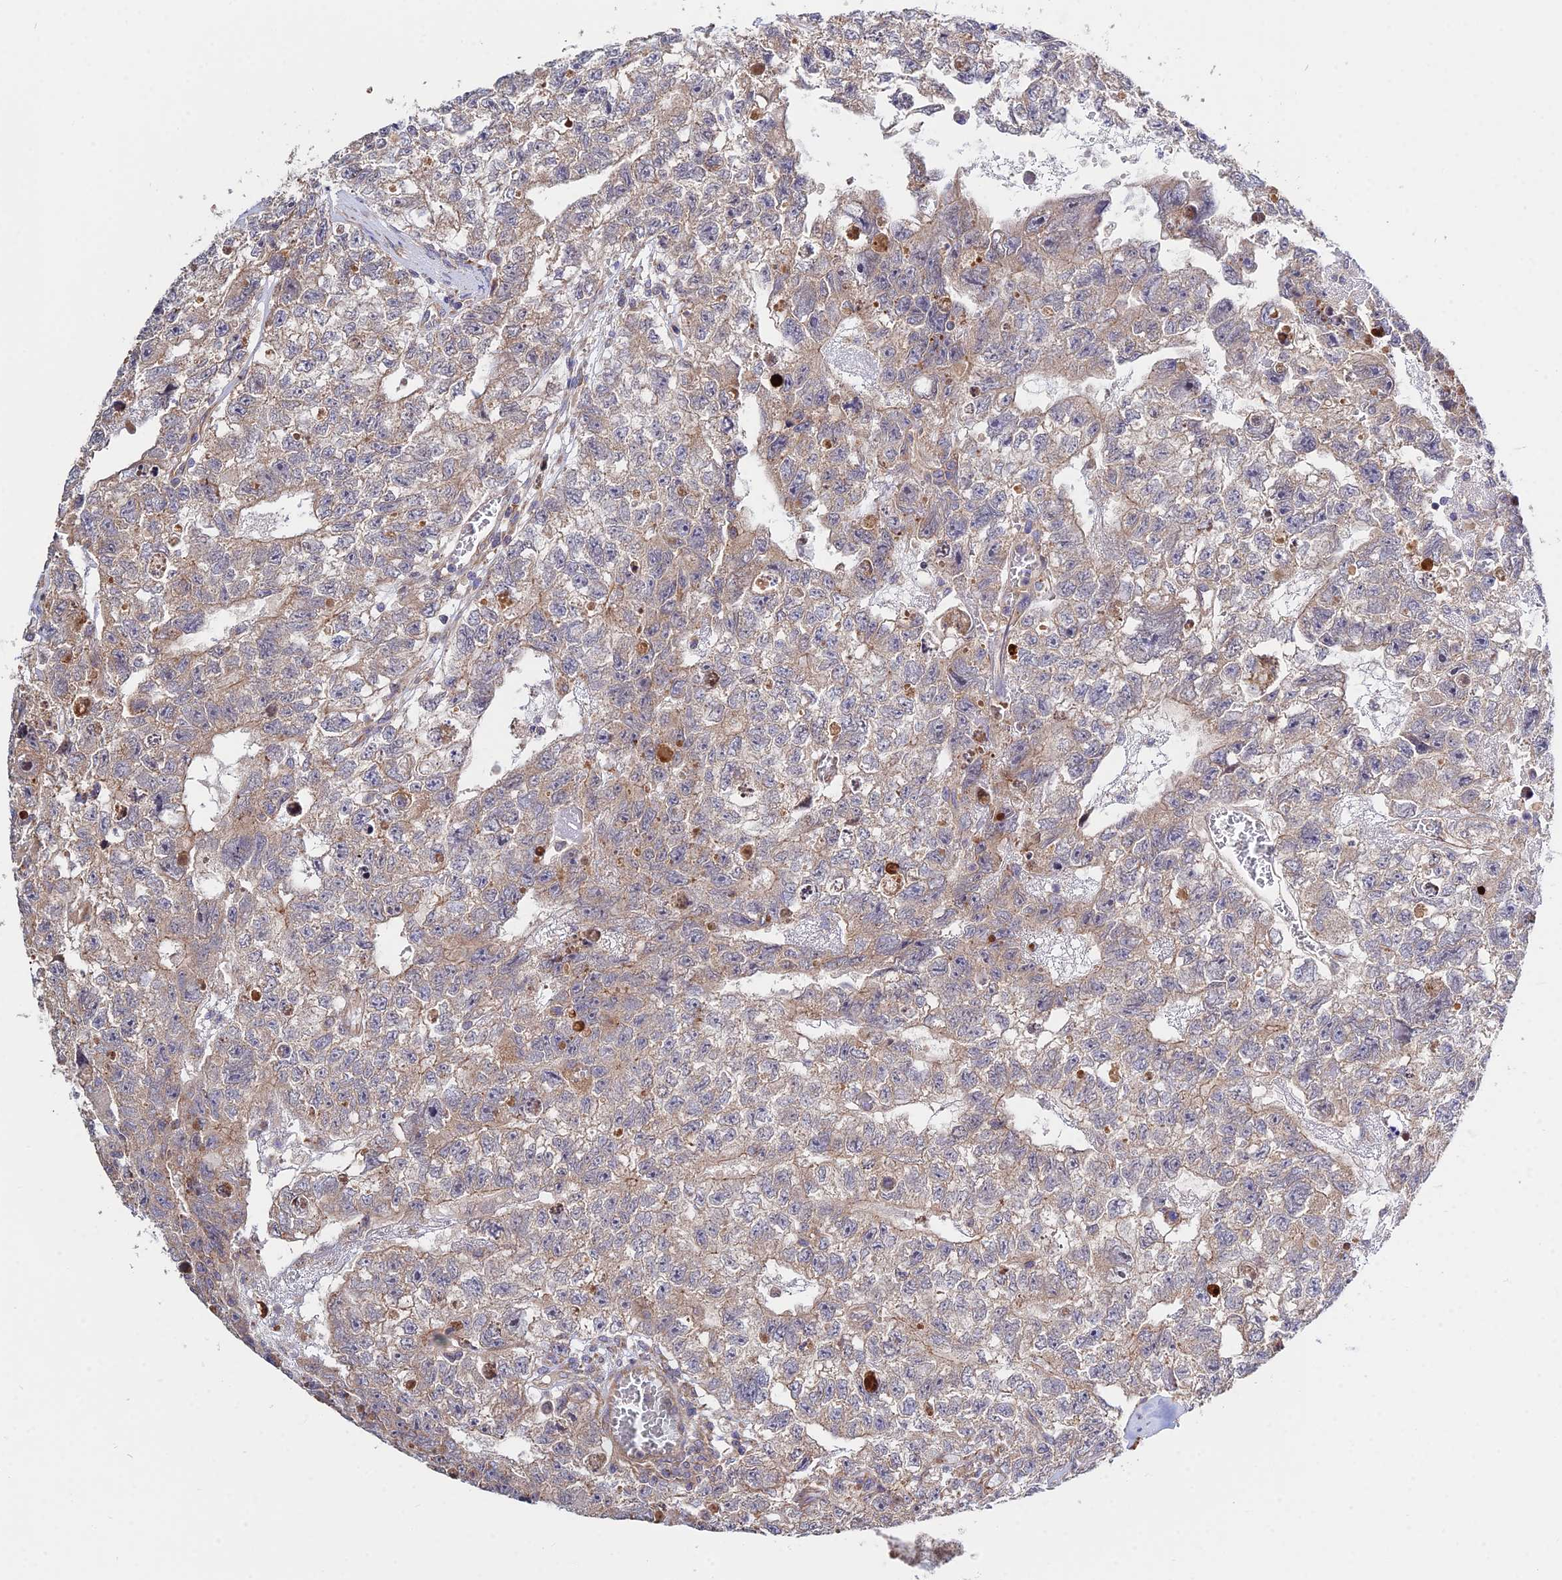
{"staining": {"intensity": "weak", "quantity": "25%-75%", "location": "cytoplasmic/membranous"}, "tissue": "testis cancer", "cell_type": "Tumor cells", "image_type": "cancer", "snomed": [{"axis": "morphology", "description": "Carcinoma, Embryonal, NOS"}, {"axis": "topography", "description": "Testis"}], "caption": "A histopathology image of human embryonal carcinoma (testis) stained for a protein reveals weak cytoplasmic/membranous brown staining in tumor cells.", "gene": "CDC37L1", "patient": {"sex": "male", "age": 26}}